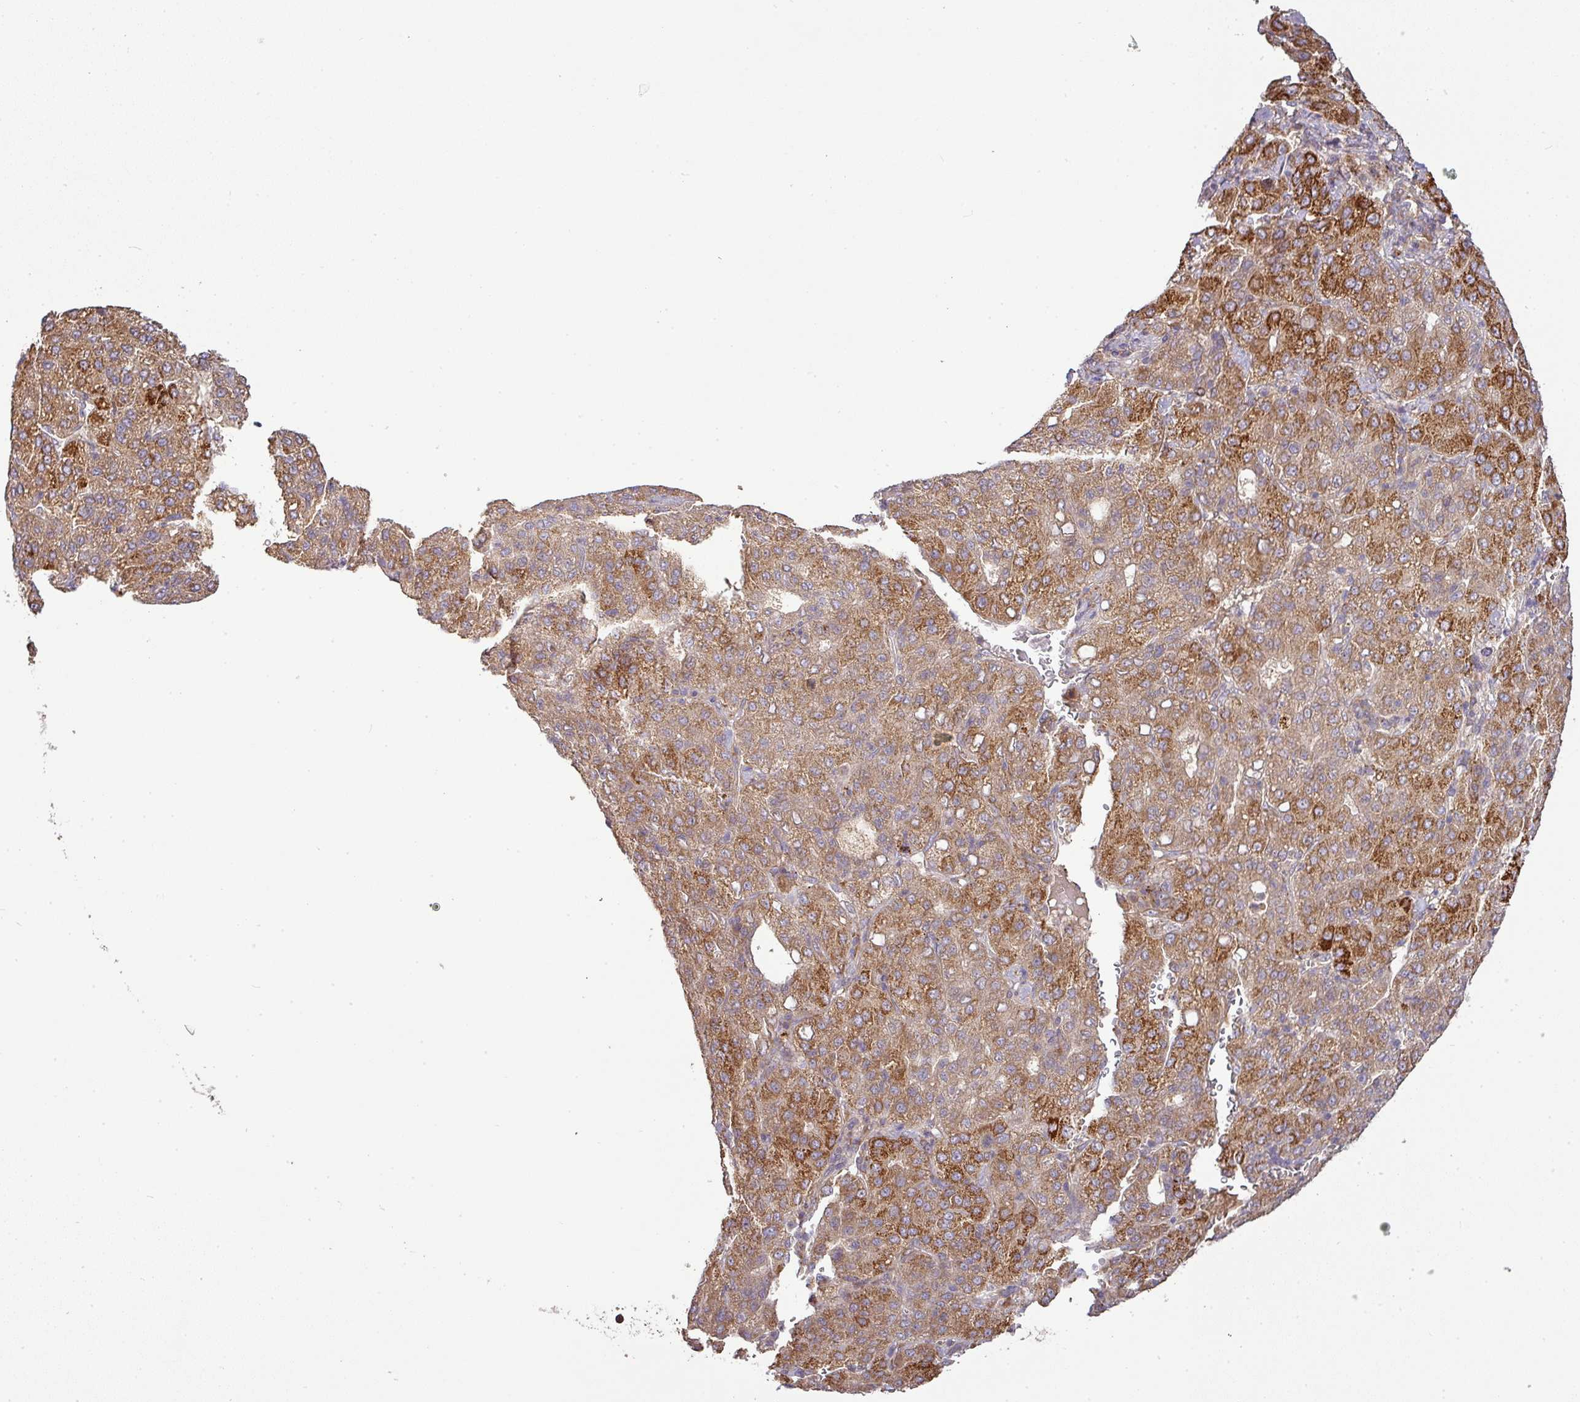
{"staining": {"intensity": "moderate", "quantity": ">75%", "location": "cytoplasmic/membranous"}, "tissue": "liver cancer", "cell_type": "Tumor cells", "image_type": "cancer", "snomed": [{"axis": "morphology", "description": "Carcinoma, Hepatocellular, NOS"}, {"axis": "topography", "description": "Liver"}], "caption": "Protein analysis of liver cancer tissue exhibits moderate cytoplasmic/membranous positivity in about >75% of tumor cells.", "gene": "GALP", "patient": {"sex": "male", "age": 65}}